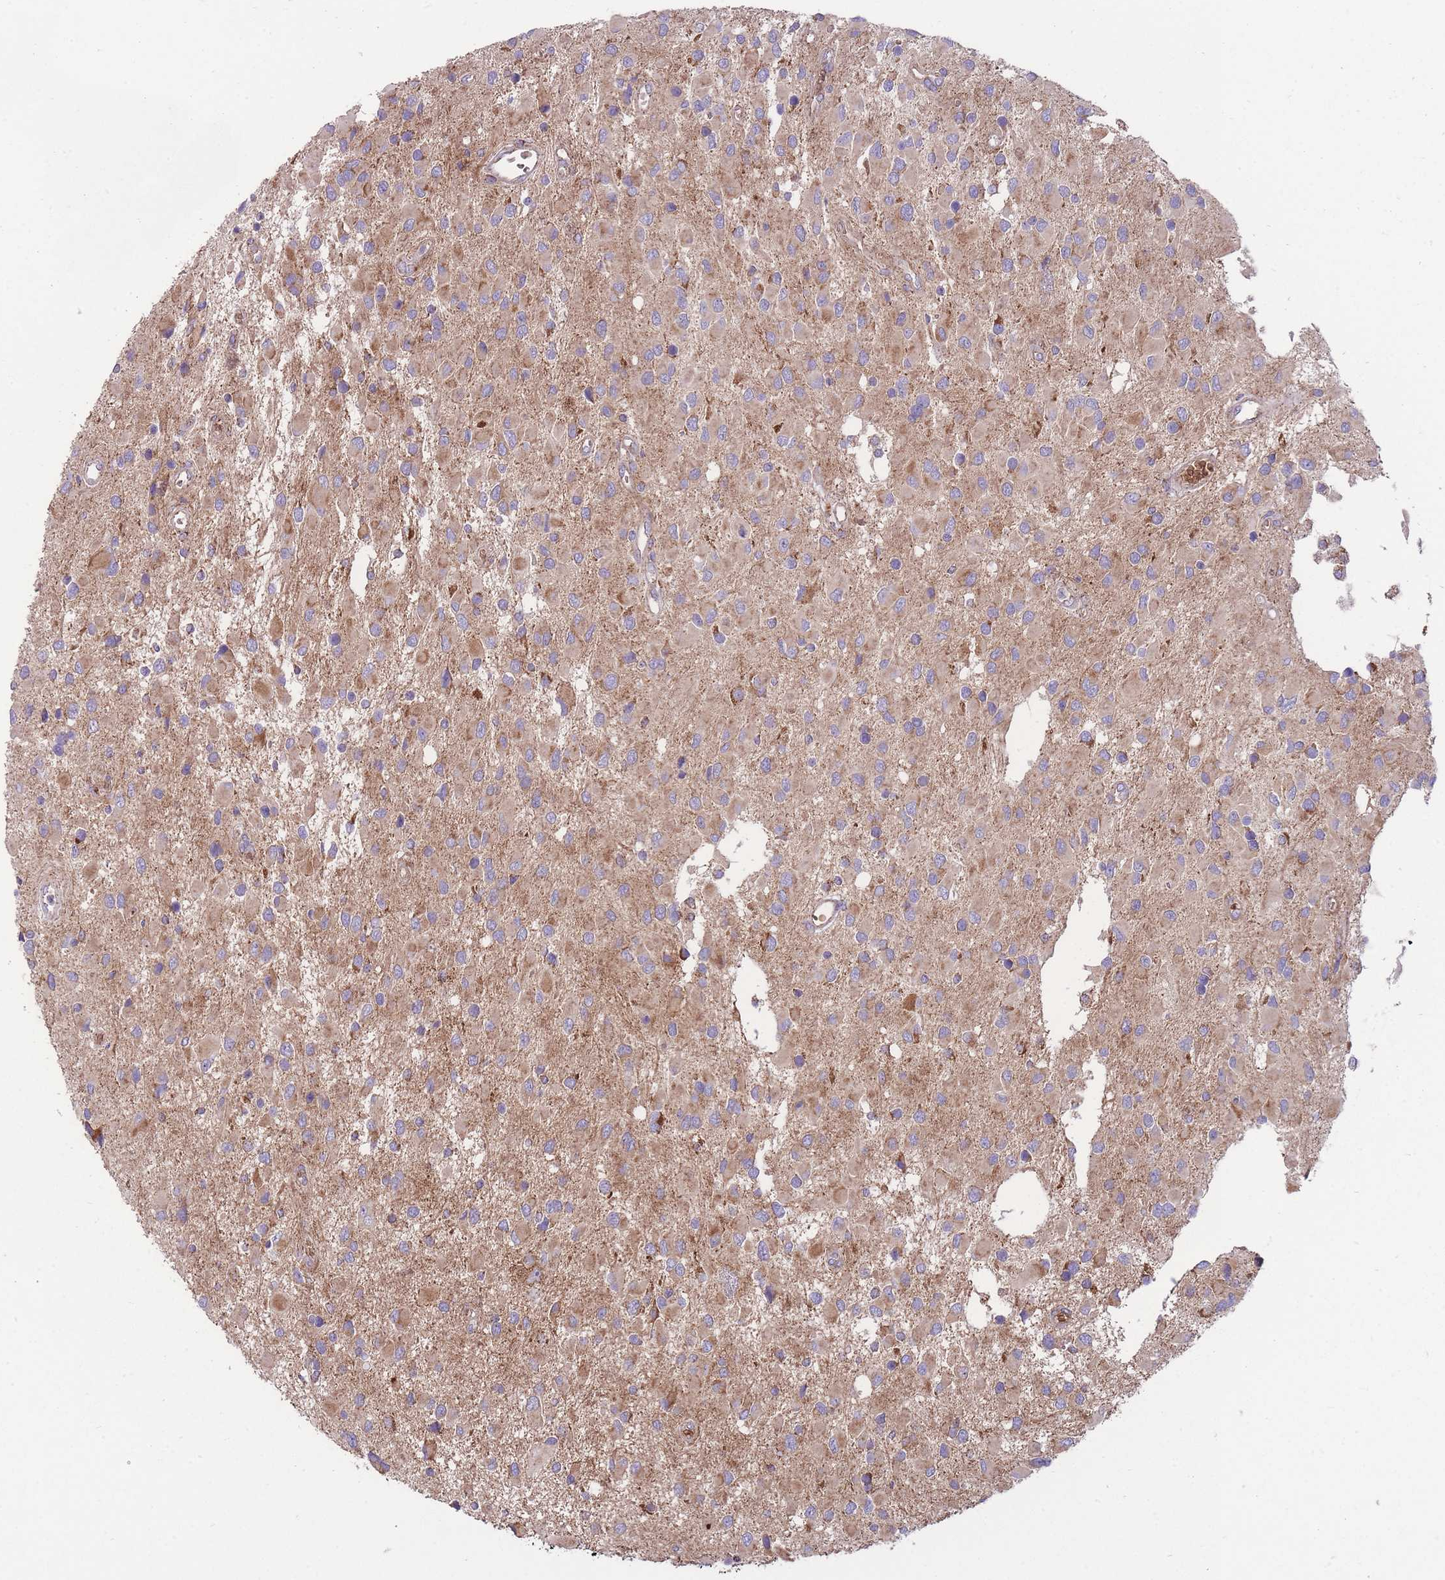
{"staining": {"intensity": "moderate", "quantity": "25%-75%", "location": "cytoplasmic/membranous"}, "tissue": "glioma", "cell_type": "Tumor cells", "image_type": "cancer", "snomed": [{"axis": "morphology", "description": "Glioma, malignant, High grade"}, {"axis": "topography", "description": "Brain"}], "caption": "IHC staining of high-grade glioma (malignant), which demonstrates medium levels of moderate cytoplasmic/membranous expression in approximately 25%-75% of tumor cells indicating moderate cytoplasmic/membranous protein staining. The staining was performed using DAB (3,3'-diaminobenzidine) (brown) for protein detection and nuclei were counterstained in hematoxylin (blue).", "gene": "ANKRD10", "patient": {"sex": "male", "age": 53}}